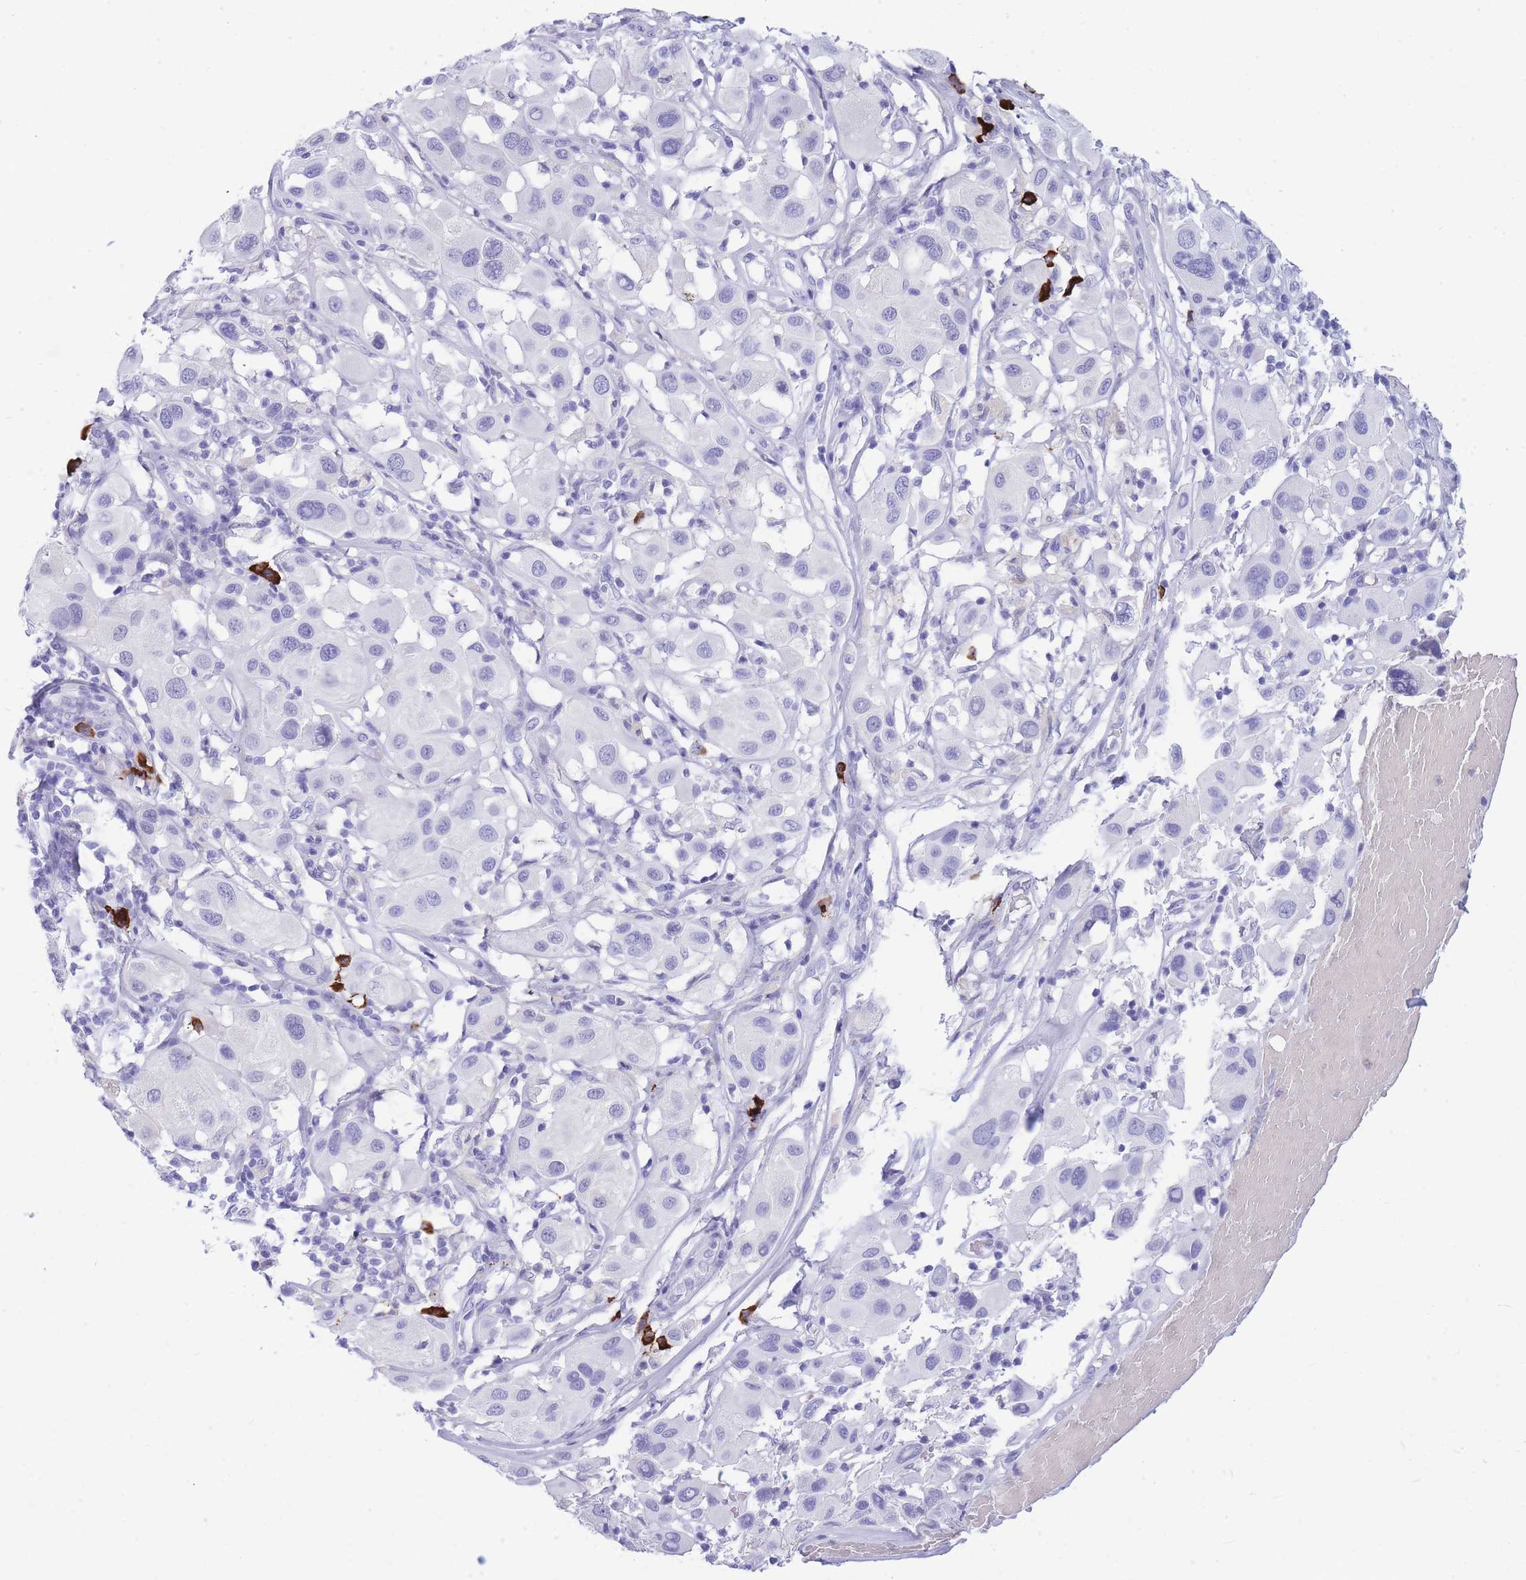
{"staining": {"intensity": "negative", "quantity": "none", "location": "none"}, "tissue": "melanoma", "cell_type": "Tumor cells", "image_type": "cancer", "snomed": [{"axis": "morphology", "description": "Malignant melanoma, Metastatic site"}, {"axis": "topography", "description": "Skin"}], "caption": "This image is of malignant melanoma (metastatic site) stained with immunohistochemistry to label a protein in brown with the nuclei are counter-stained blue. There is no positivity in tumor cells.", "gene": "ZFP62", "patient": {"sex": "male", "age": 41}}